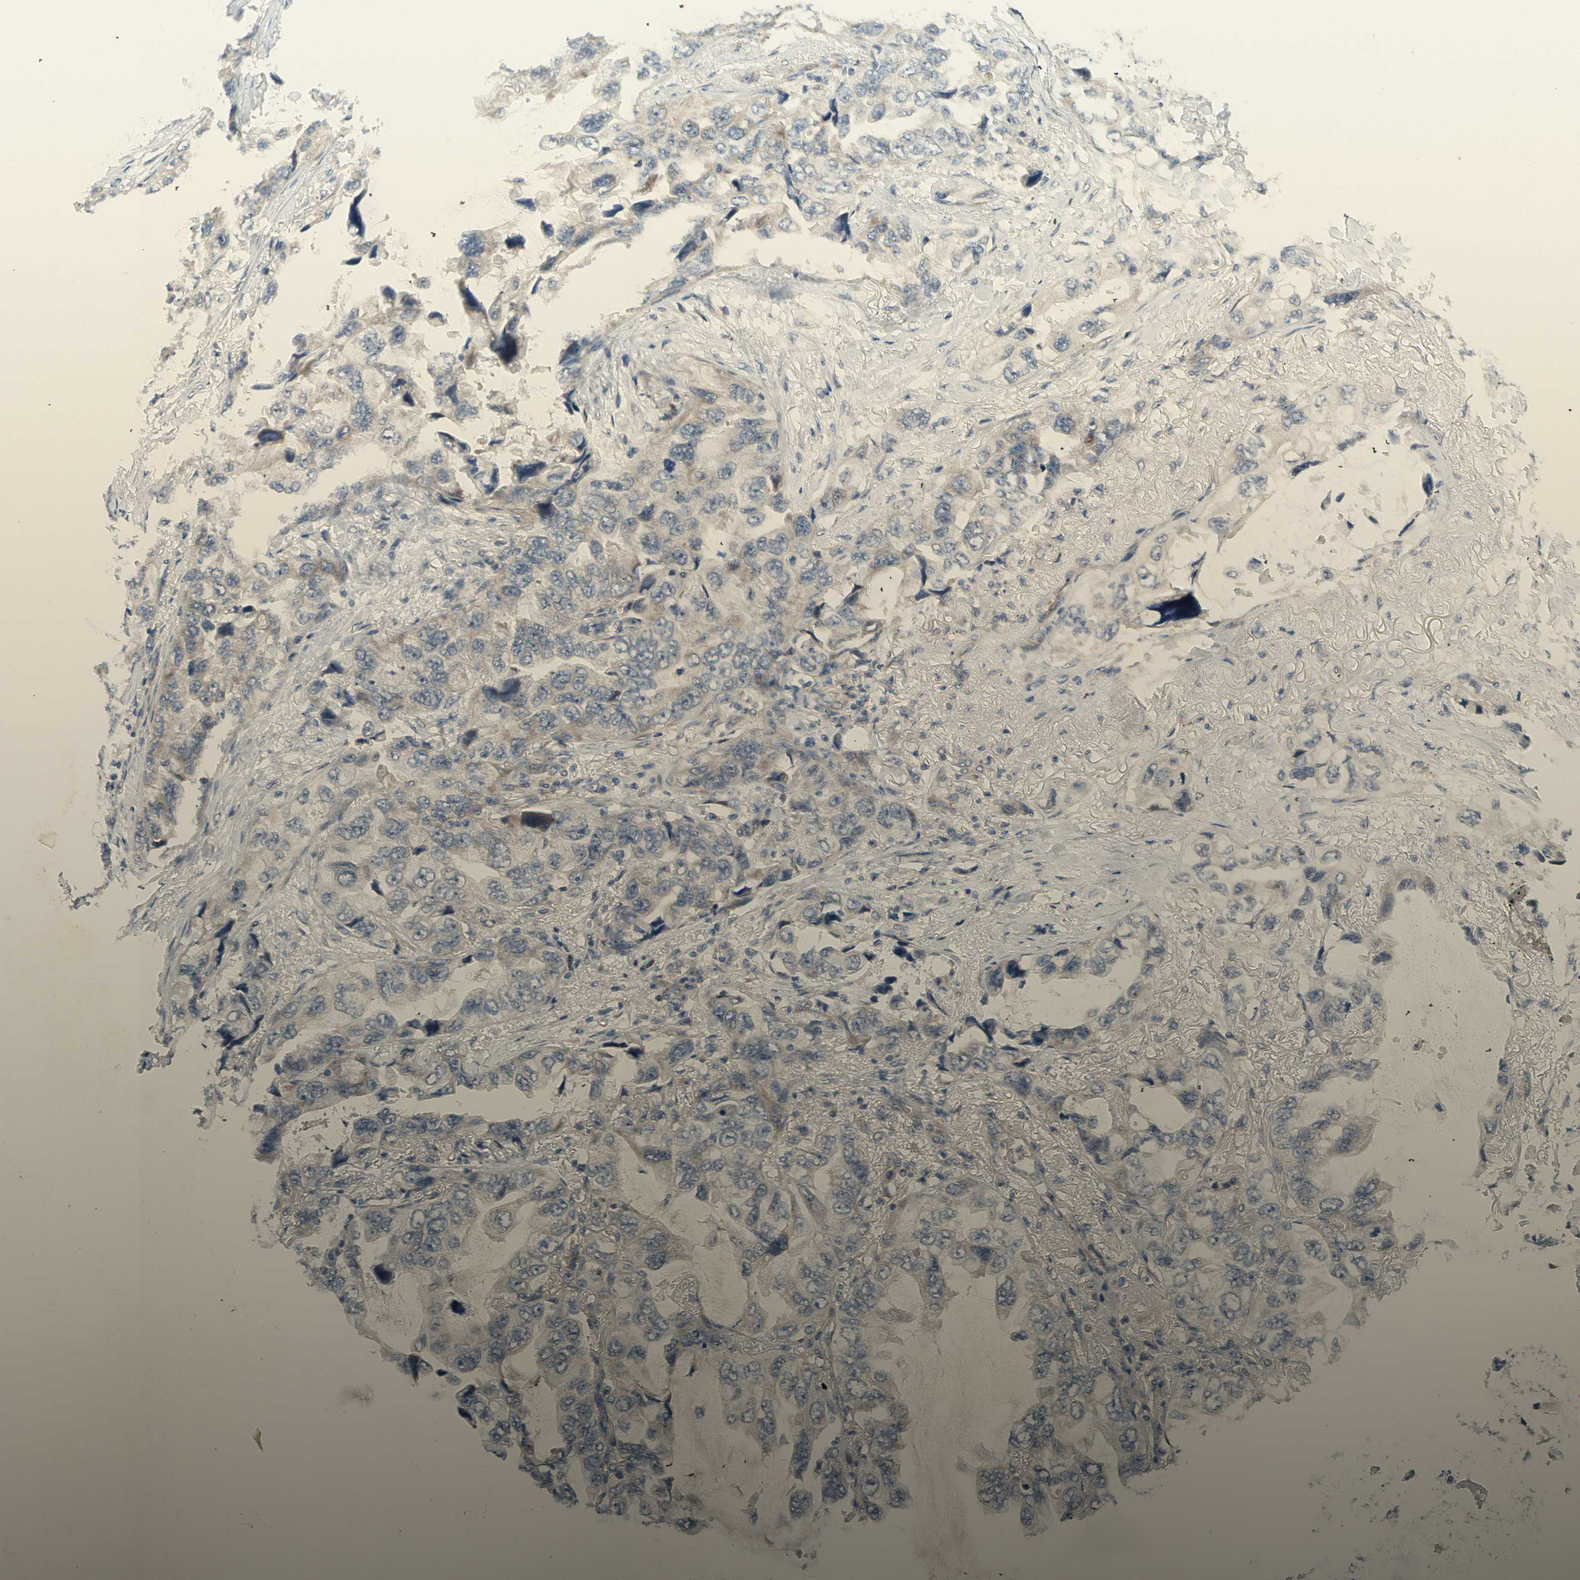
{"staining": {"intensity": "negative", "quantity": "none", "location": "none"}, "tissue": "lung cancer", "cell_type": "Tumor cells", "image_type": "cancer", "snomed": [{"axis": "morphology", "description": "Squamous cell carcinoma, NOS"}, {"axis": "topography", "description": "Lung"}], "caption": "Lung cancer was stained to show a protein in brown. There is no significant expression in tumor cells.", "gene": "SIGLEC5", "patient": {"sex": "female", "age": 73}}